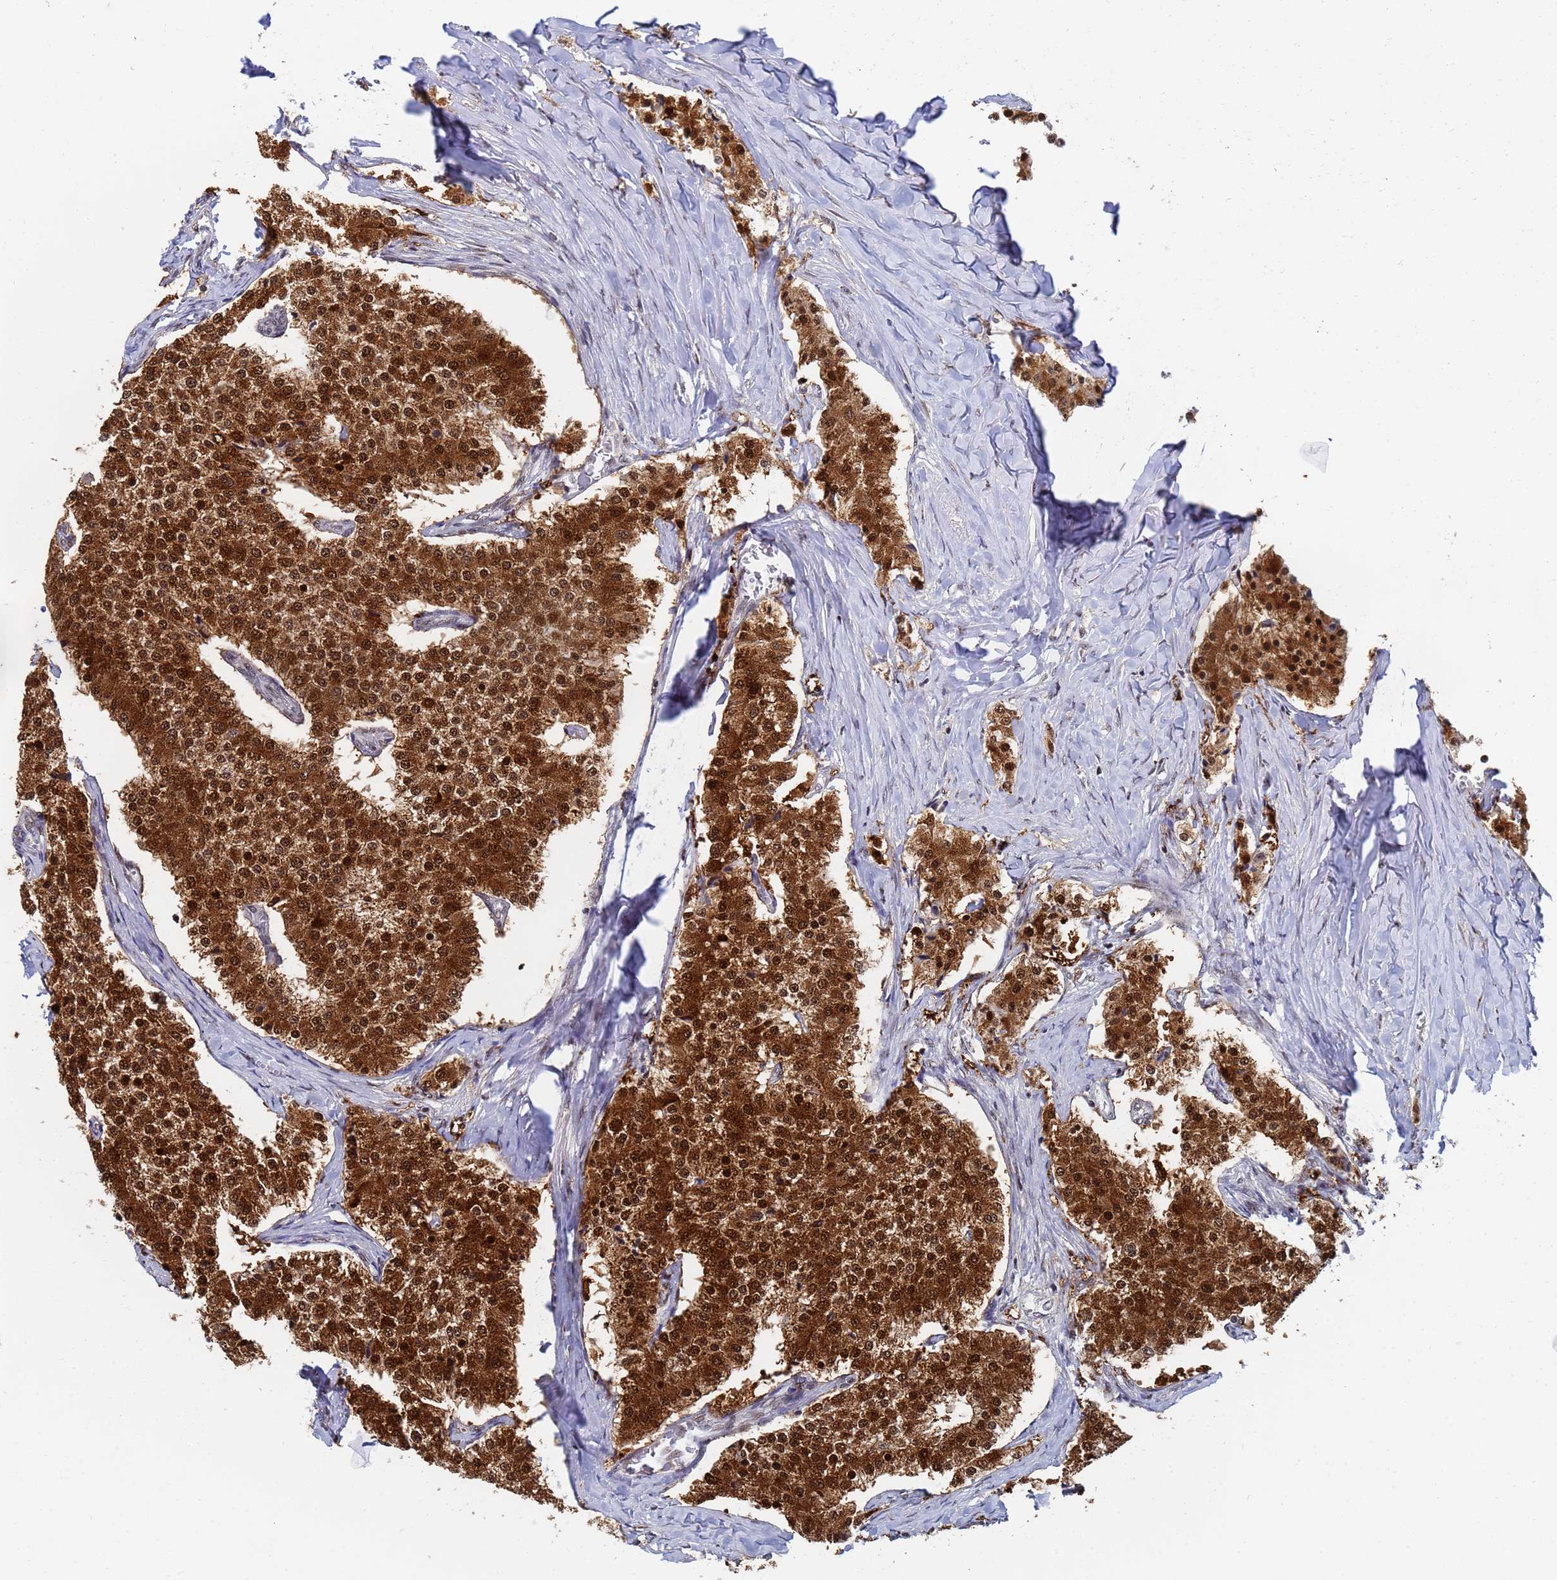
{"staining": {"intensity": "strong", "quantity": ">75%", "location": "cytoplasmic/membranous,nuclear"}, "tissue": "carcinoid", "cell_type": "Tumor cells", "image_type": "cancer", "snomed": [{"axis": "morphology", "description": "Carcinoid, malignant, NOS"}, {"axis": "topography", "description": "Colon"}], "caption": "This is a histology image of immunohistochemistry (IHC) staining of malignant carcinoid, which shows strong positivity in the cytoplasmic/membranous and nuclear of tumor cells.", "gene": "AP5Z1", "patient": {"sex": "female", "age": 52}}